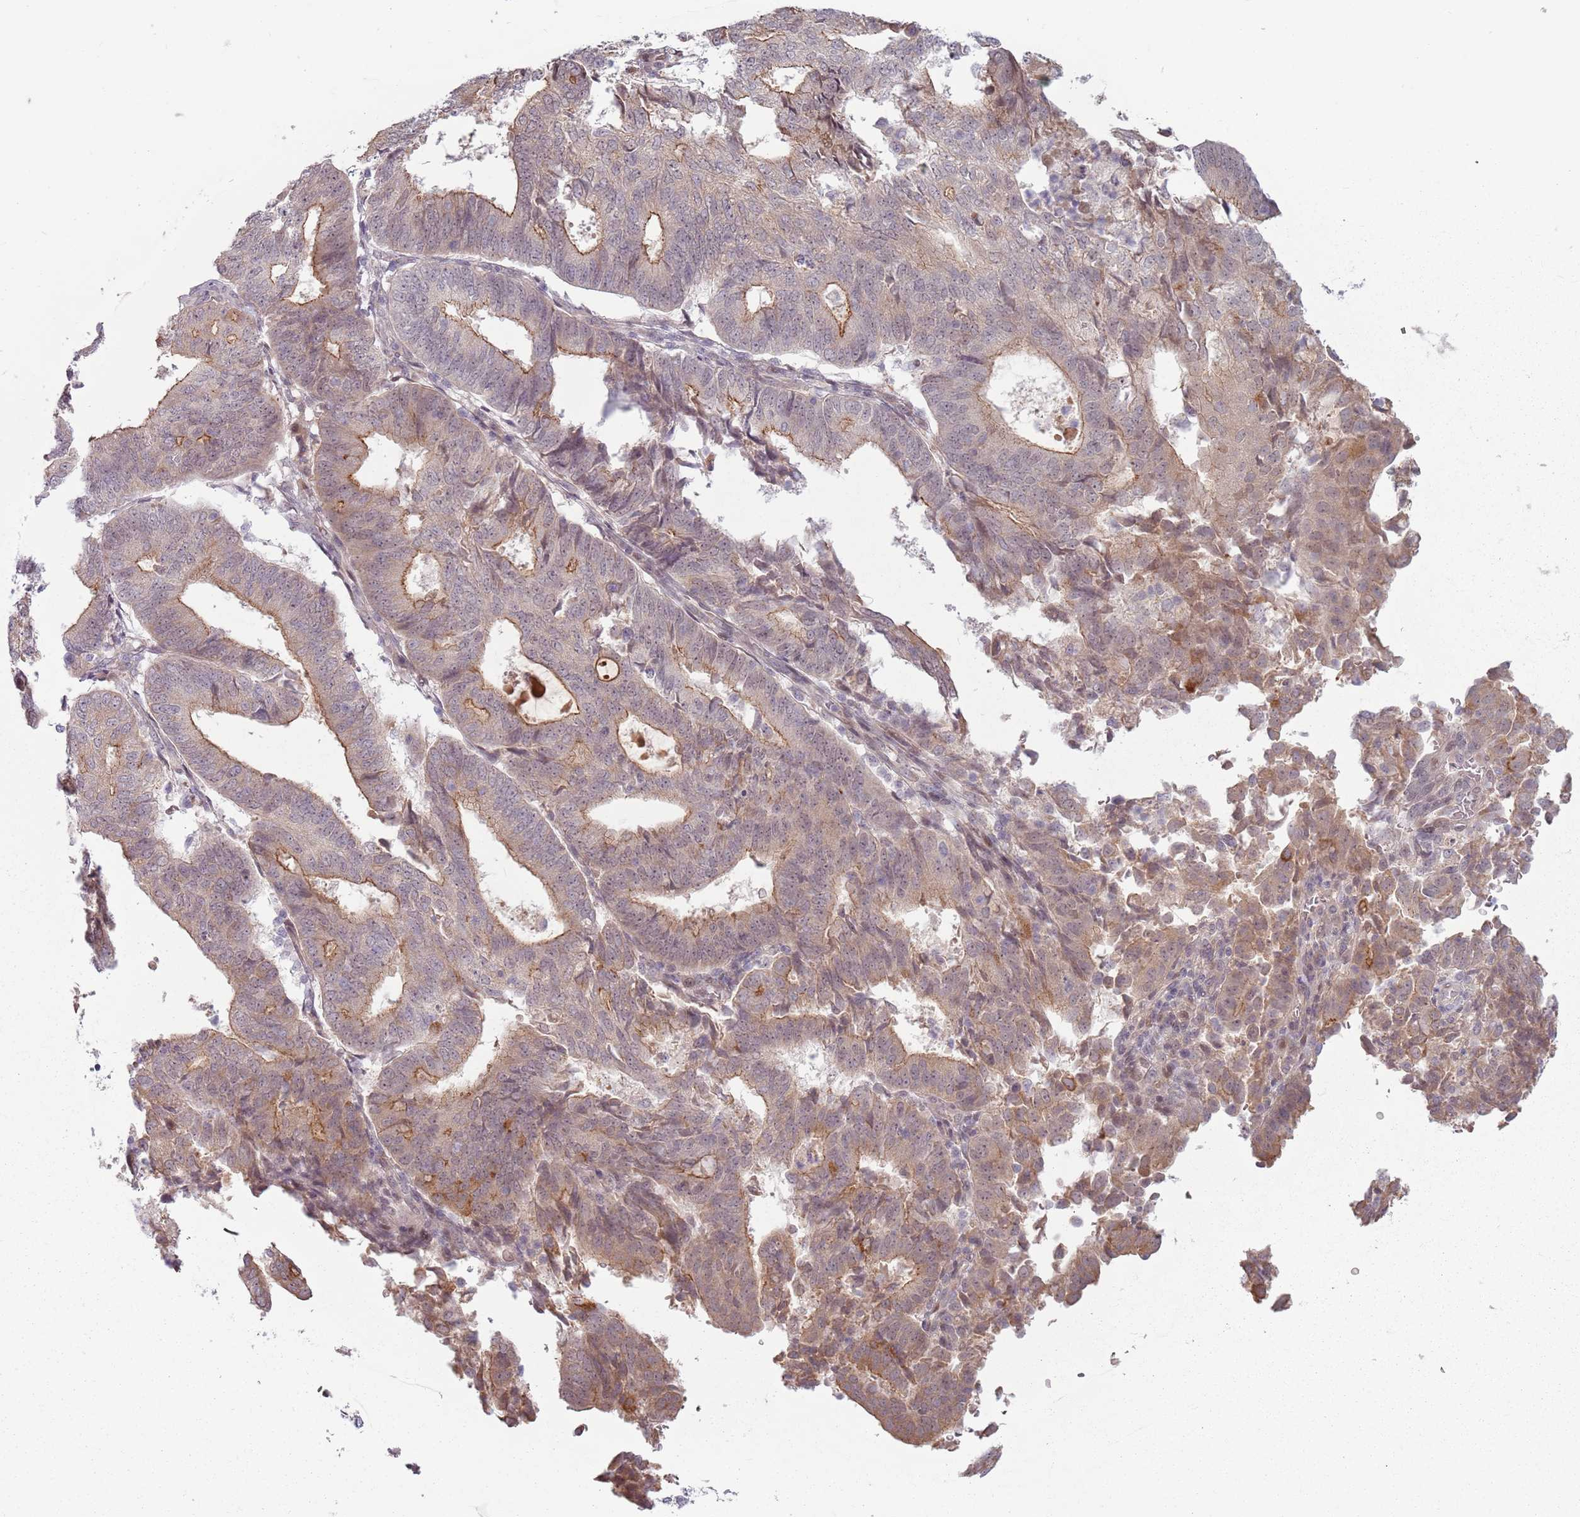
{"staining": {"intensity": "moderate", "quantity": "25%-75%", "location": "cytoplasmic/membranous"}, "tissue": "endometrial cancer", "cell_type": "Tumor cells", "image_type": "cancer", "snomed": [{"axis": "morphology", "description": "Adenocarcinoma, NOS"}, {"axis": "topography", "description": "Endometrium"}], "caption": "Endometrial cancer (adenocarcinoma) was stained to show a protein in brown. There is medium levels of moderate cytoplasmic/membranous positivity in approximately 25%-75% of tumor cells.", "gene": "ADGRG1", "patient": {"sex": "female", "age": 70}}